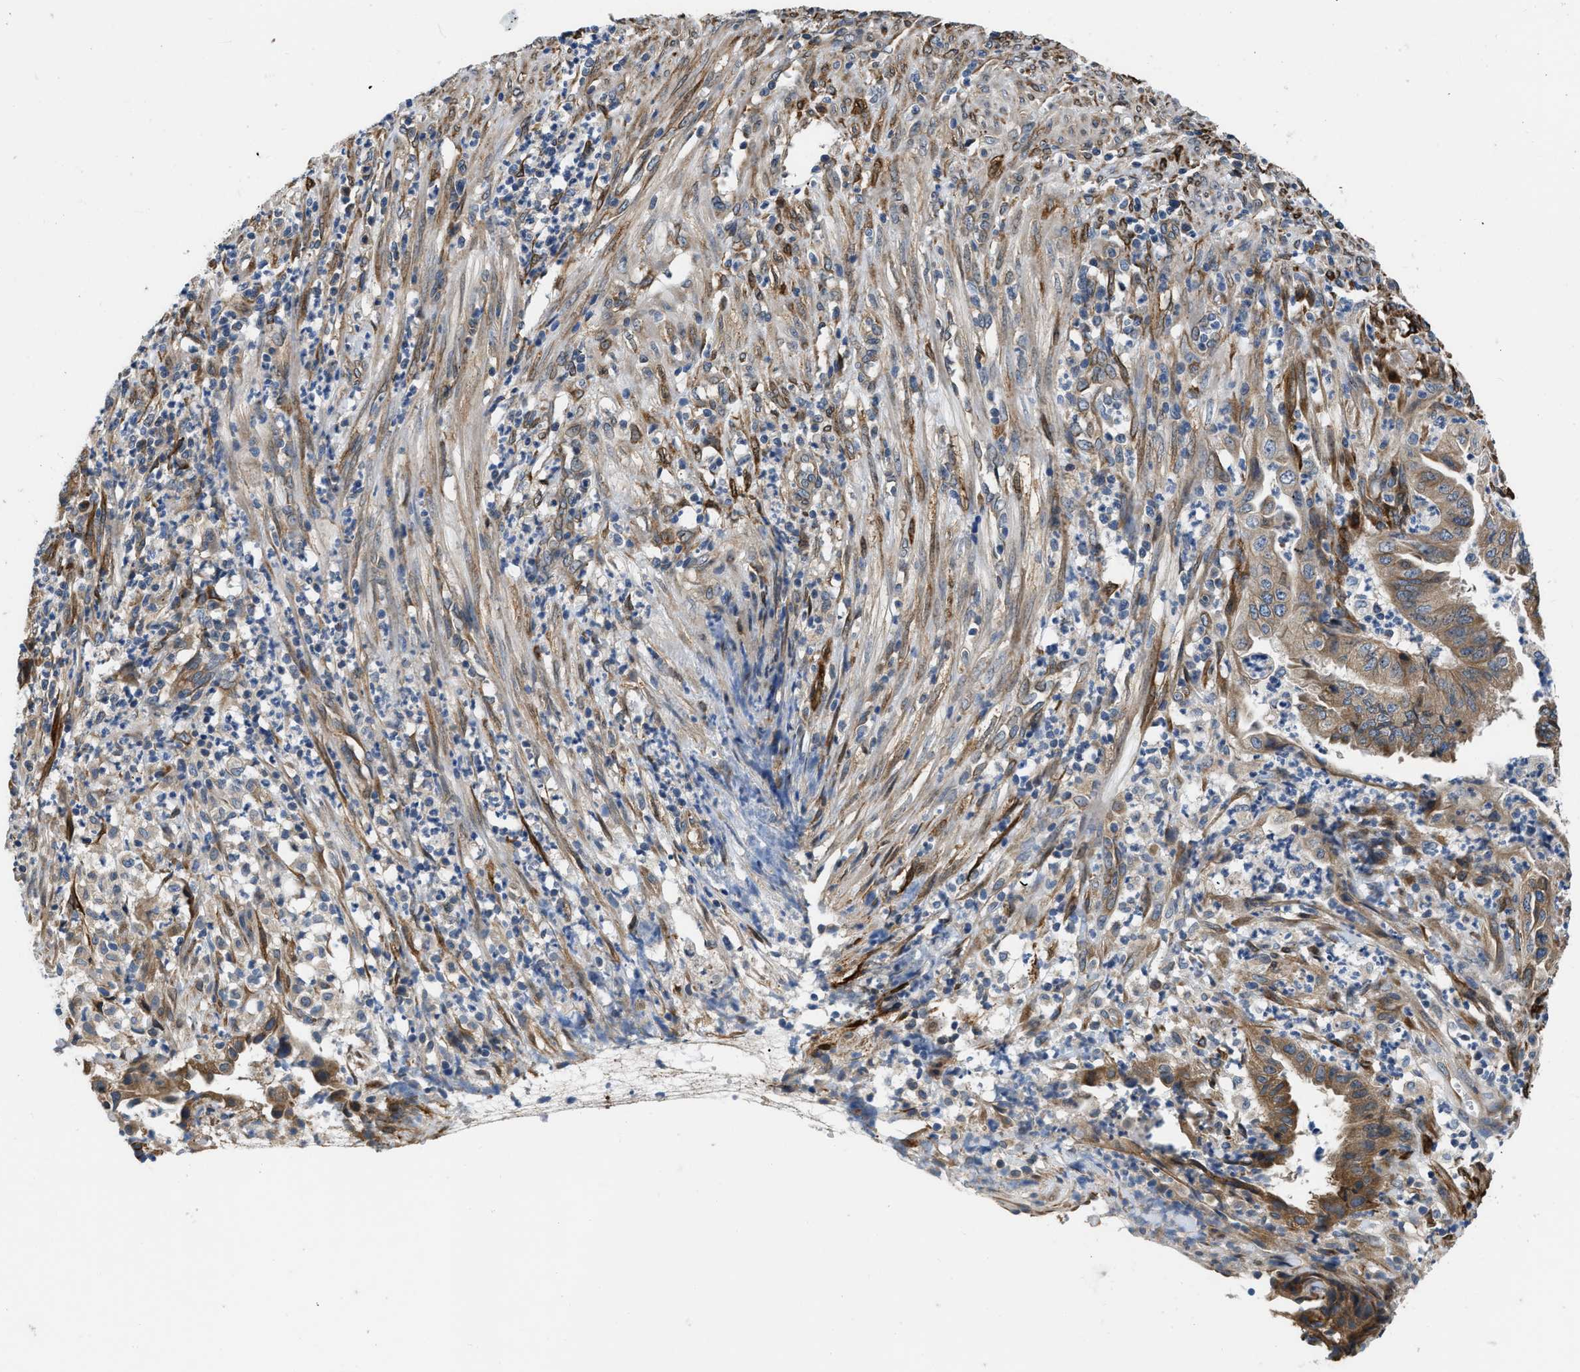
{"staining": {"intensity": "moderate", "quantity": ">75%", "location": "cytoplasmic/membranous"}, "tissue": "endometrial cancer", "cell_type": "Tumor cells", "image_type": "cancer", "snomed": [{"axis": "morphology", "description": "Adenocarcinoma, NOS"}, {"axis": "topography", "description": "Endometrium"}], "caption": "High-power microscopy captured an IHC histopathology image of endometrial cancer (adenocarcinoma), revealing moderate cytoplasmic/membranous positivity in approximately >75% of tumor cells.", "gene": "ARL6IP5", "patient": {"sex": "female", "age": 51}}